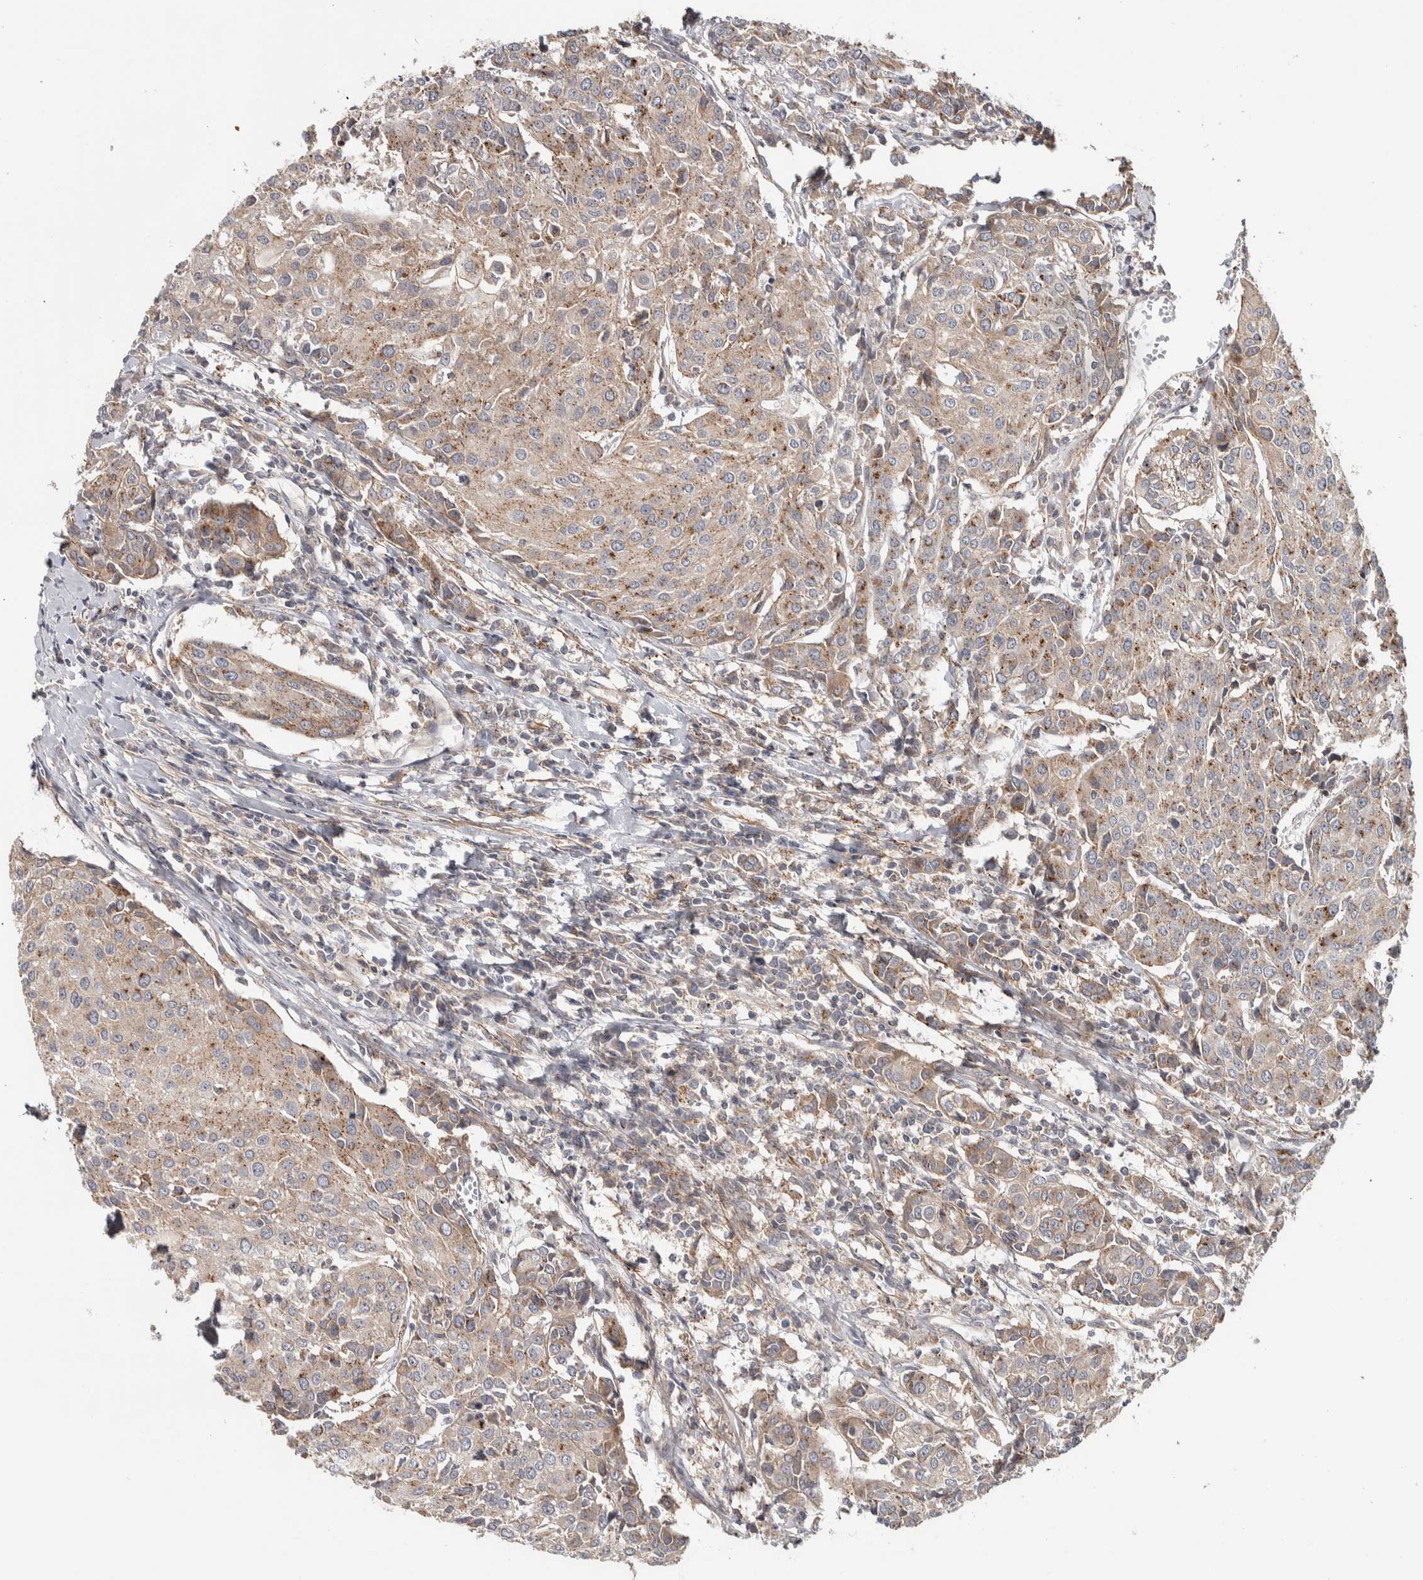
{"staining": {"intensity": "moderate", "quantity": ">75%", "location": "cytoplasmic/membranous"}, "tissue": "urothelial cancer", "cell_type": "Tumor cells", "image_type": "cancer", "snomed": [{"axis": "morphology", "description": "Urothelial carcinoma, High grade"}, {"axis": "topography", "description": "Urinary bladder"}], "caption": "The image shows staining of urothelial cancer, revealing moderate cytoplasmic/membranous protein positivity (brown color) within tumor cells.", "gene": "CHMP4C", "patient": {"sex": "female", "age": 85}}